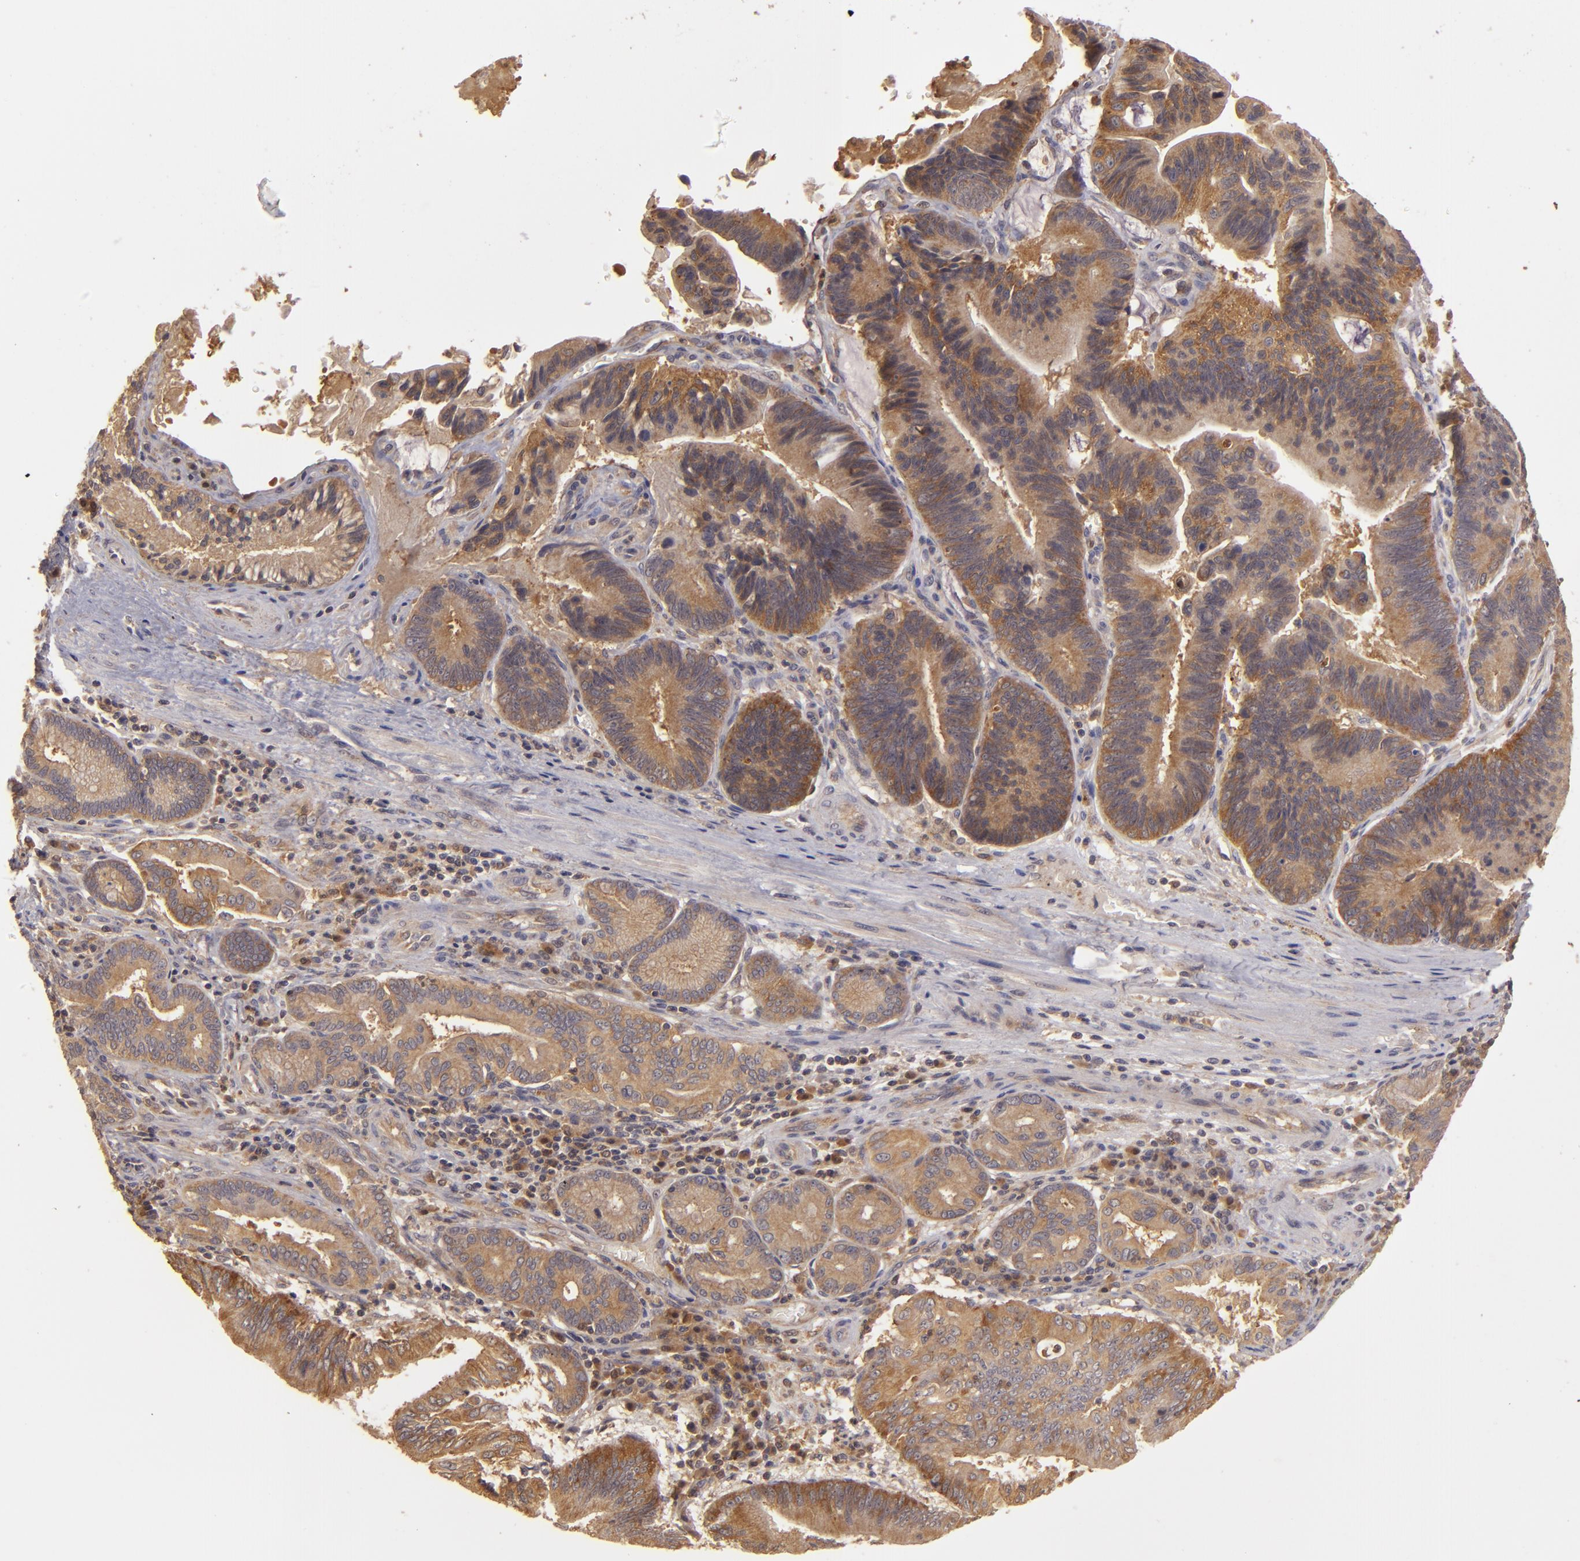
{"staining": {"intensity": "strong", "quantity": ">75%", "location": "cytoplasmic/membranous"}, "tissue": "pancreatic cancer", "cell_type": "Tumor cells", "image_type": "cancer", "snomed": [{"axis": "morphology", "description": "Adenocarcinoma, NOS"}, {"axis": "topography", "description": "Pancreas"}], "caption": "Immunohistochemical staining of human adenocarcinoma (pancreatic) reveals strong cytoplasmic/membranous protein expression in about >75% of tumor cells.", "gene": "PRKCD", "patient": {"sex": "male", "age": 82}}